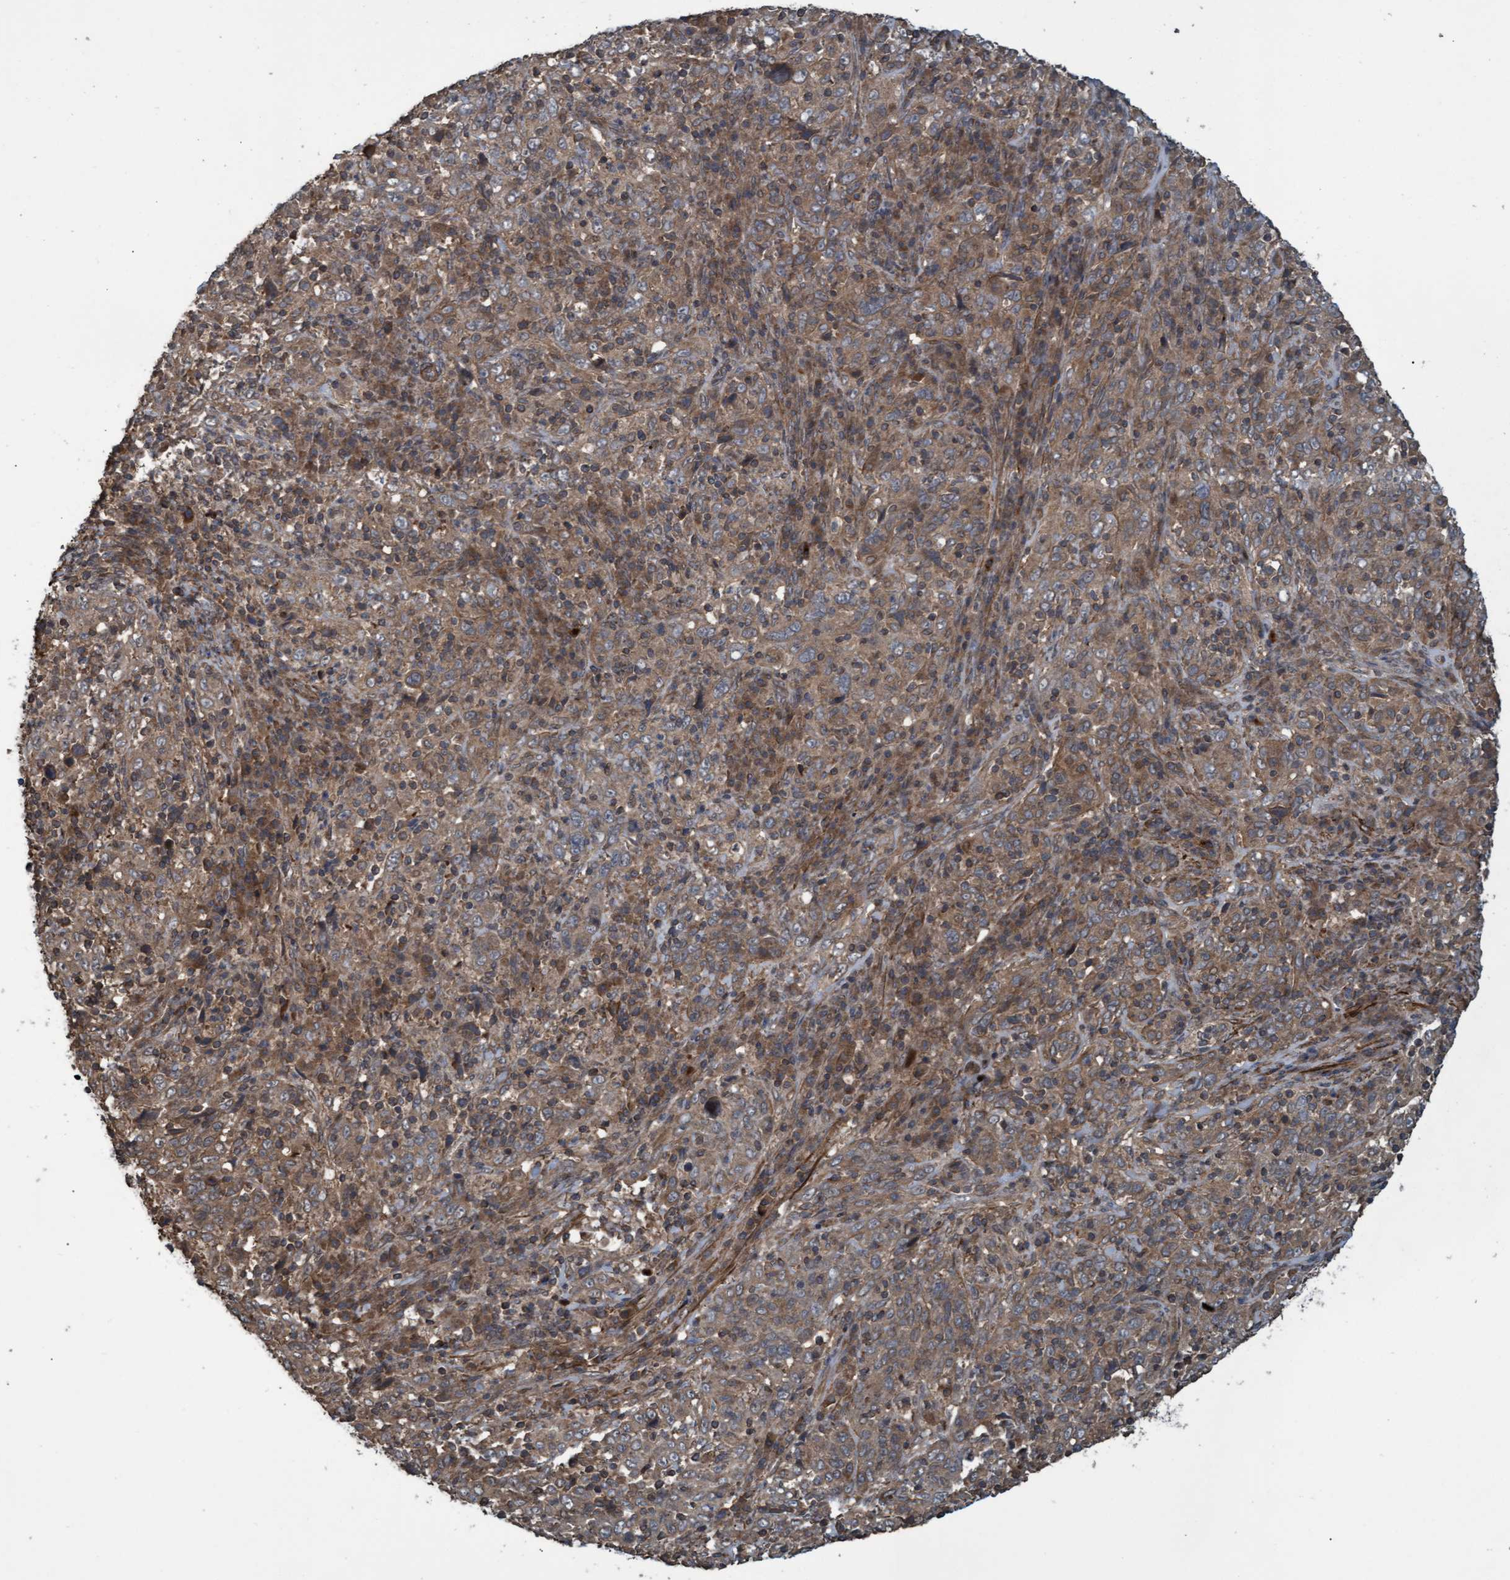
{"staining": {"intensity": "moderate", "quantity": ">75%", "location": "cytoplasmic/membranous"}, "tissue": "cervical cancer", "cell_type": "Tumor cells", "image_type": "cancer", "snomed": [{"axis": "morphology", "description": "Squamous cell carcinoma, NOS"}, {"axis": "topography", "description": "Cervix"}], "caption": "Brown immunohistochemical staining in human squamous cell carcinoma (cervical) displays moderate cytoplasmic/membranous expression in about >75% of tumor cells.", "gene": "GGT6", "patient": {"sex": "female", "age": 46}}